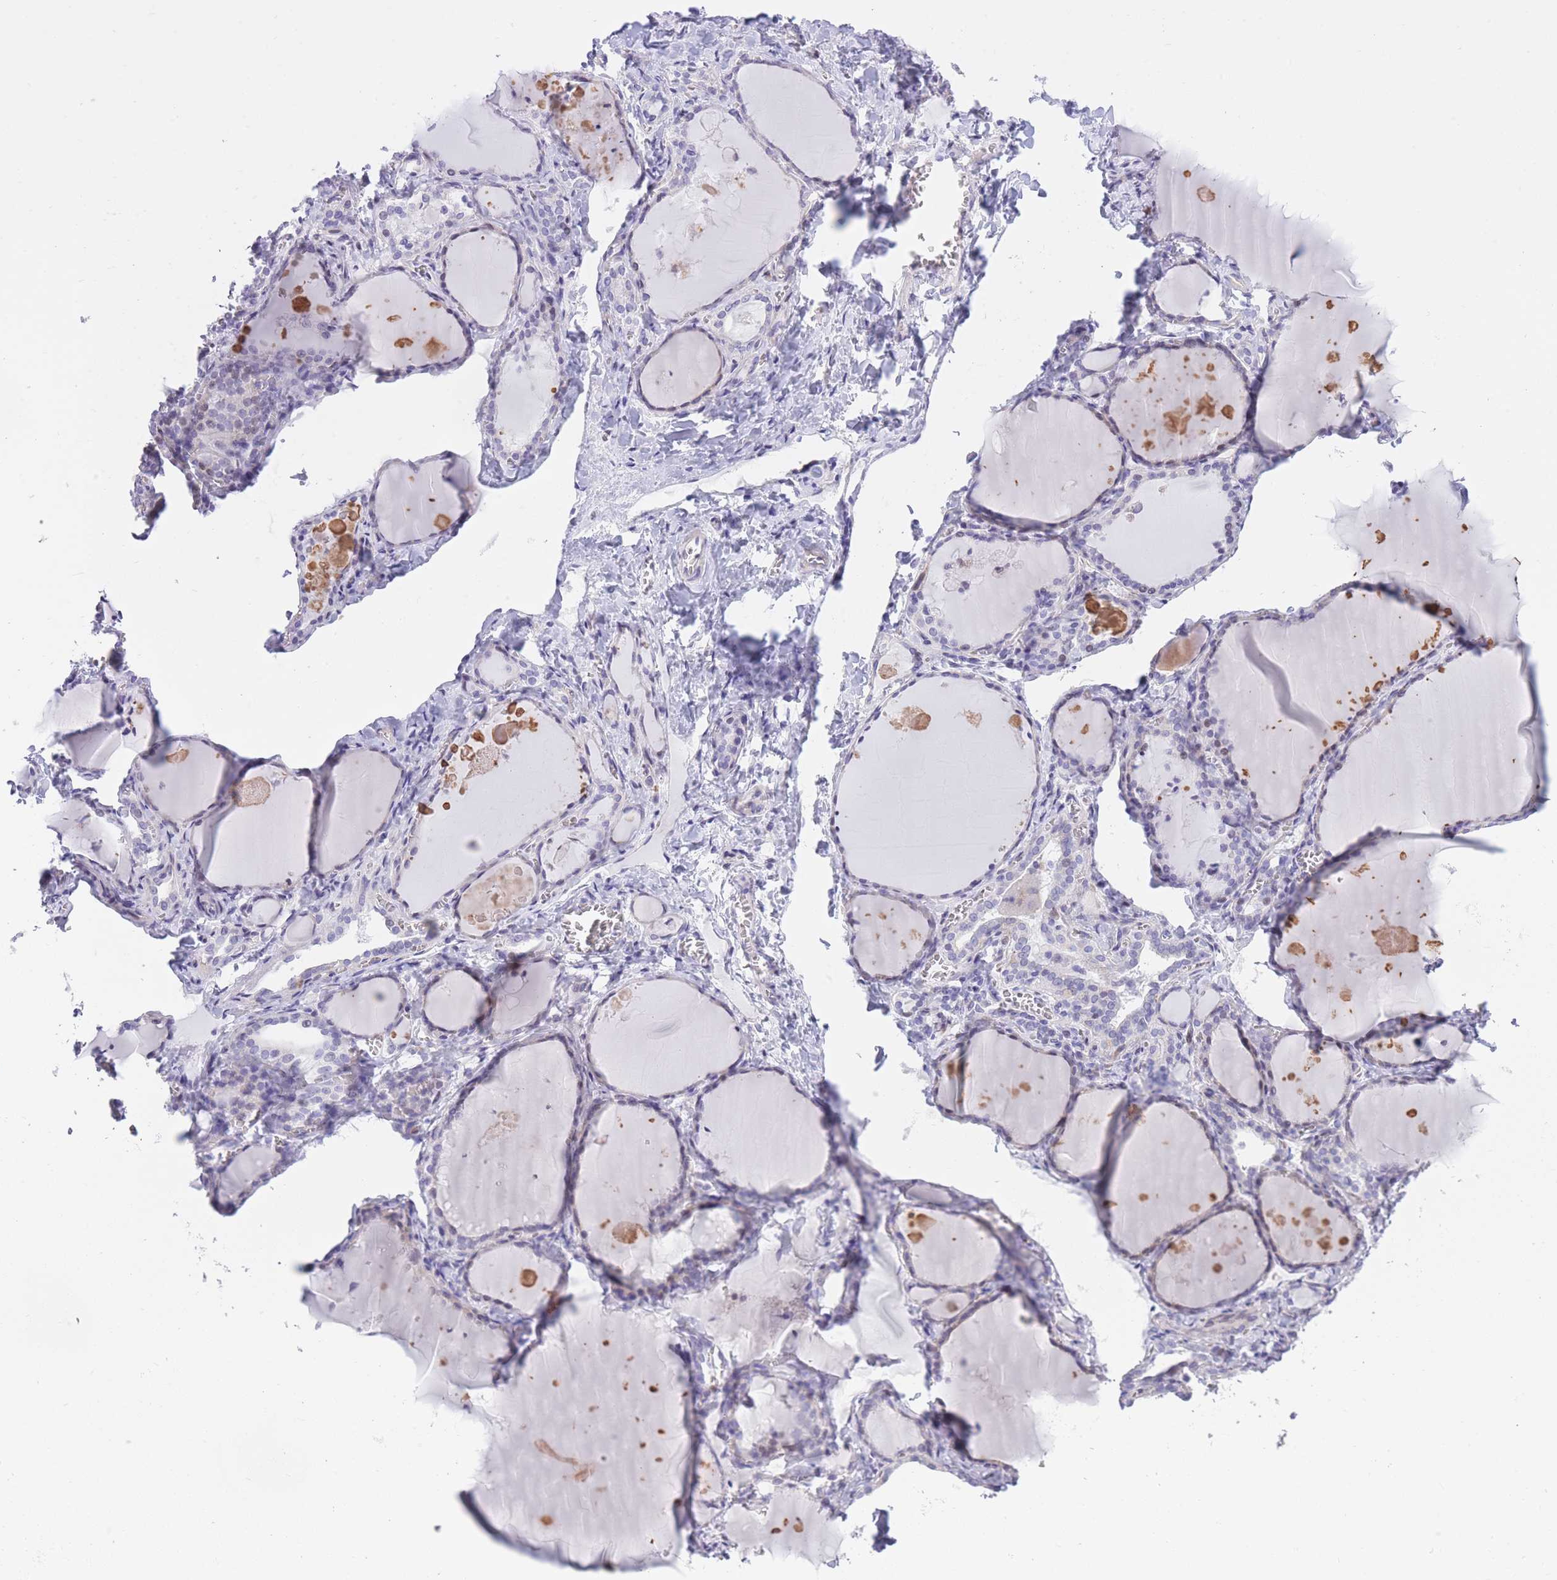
{"staining": {"intensity": "negative", "quantity": "none", "location": "none"}, "tissue": "thyroid gland", "cell_type": "Glandular cells", "image_type": "normal", "snomed": [{"axis": "morphology", "description": "Normal tissue, NOS"}, {"axis": "topography", "description": "Thyroid gland"}], "caption": "Histopathology image shows no significant protein positivity in glandular cells of unremarkable thyroid gland. (DAB immunohistochemistry (IHC), high magnification).", "gene": "WDR70", "patient": {"sex": "female", "age": 42}}